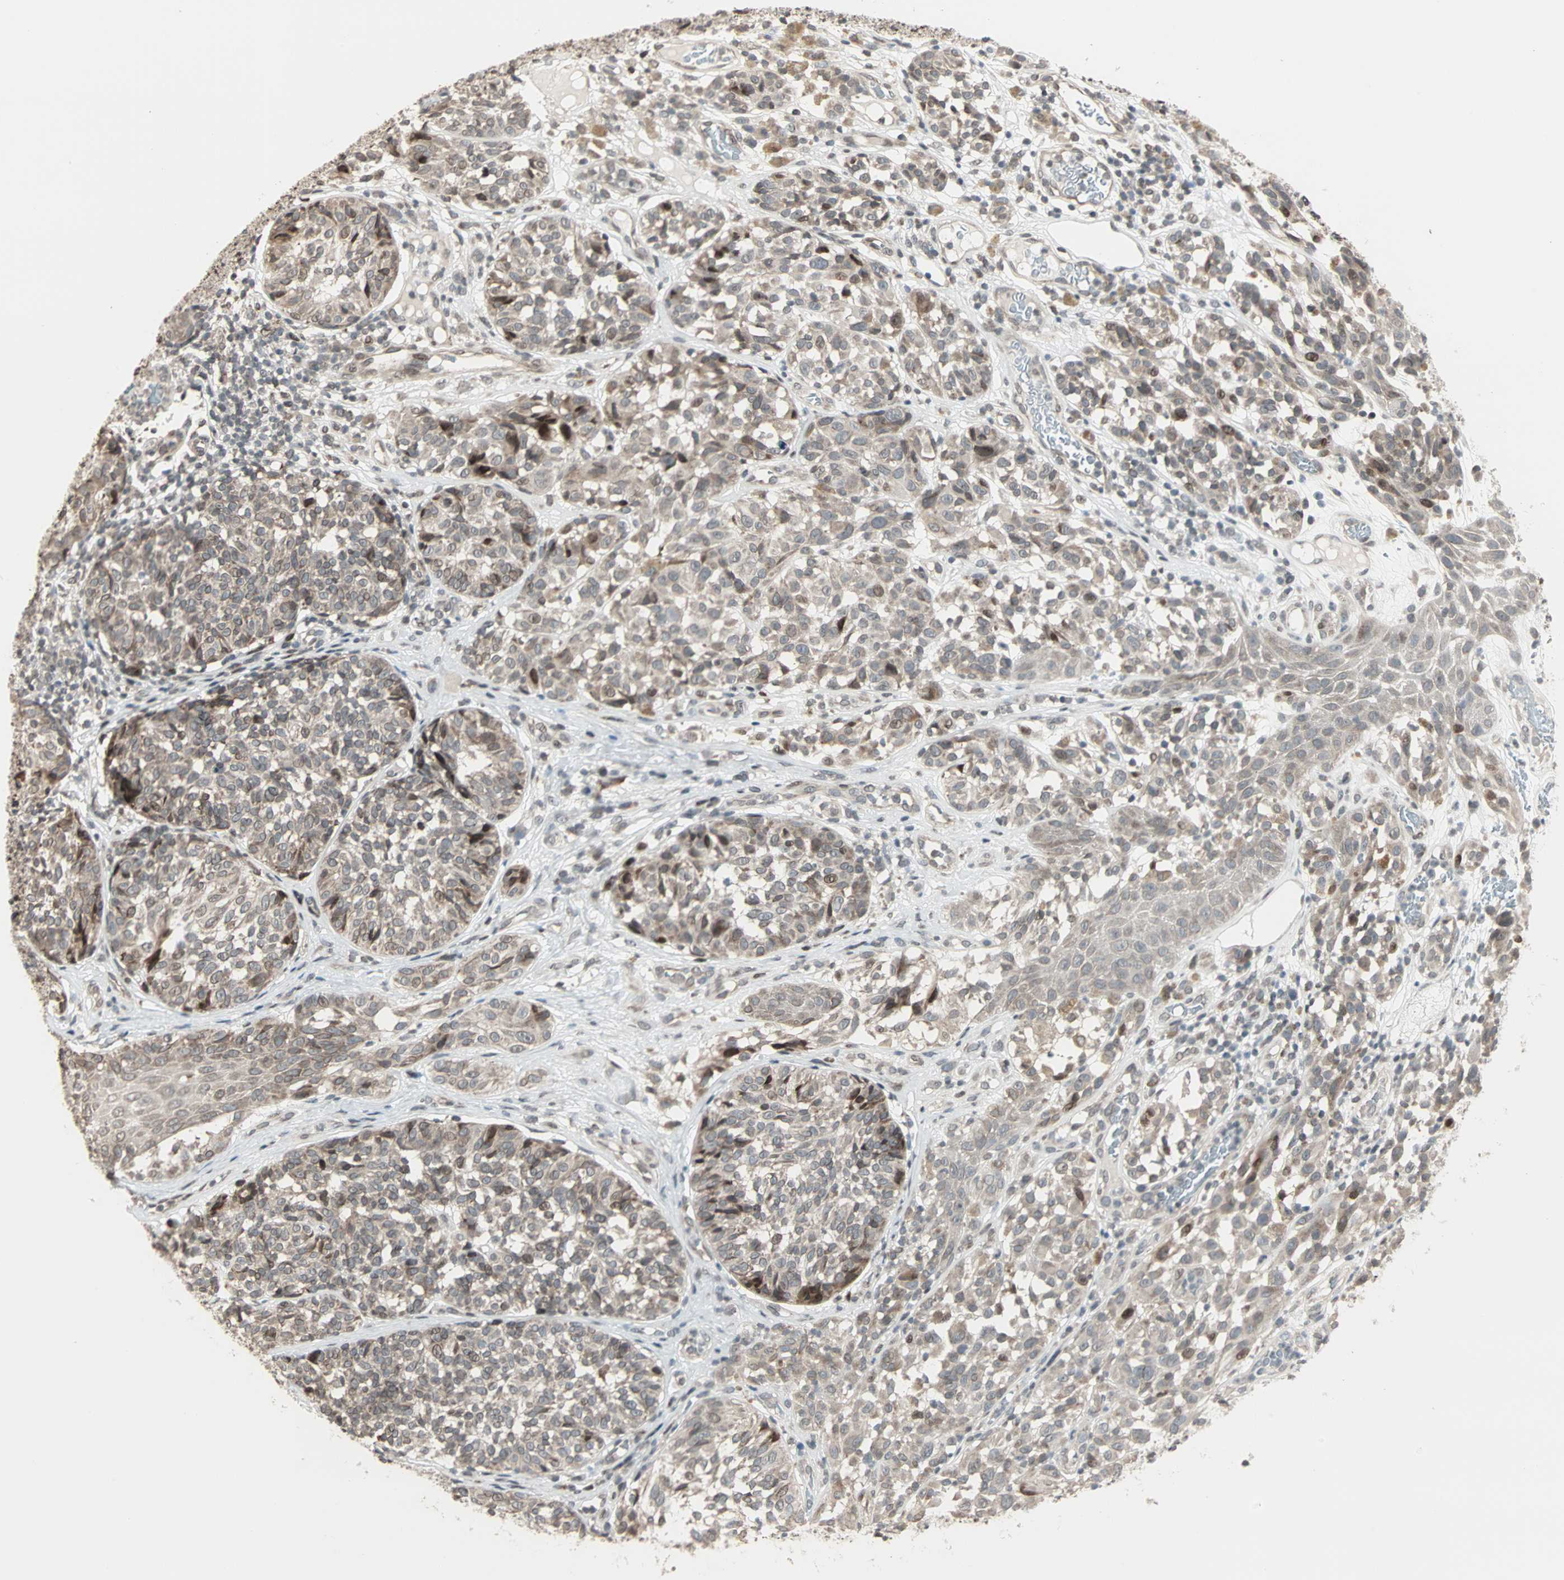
{"staining": {"intensity": "weak", "quantity": "25%-75%", "location": "cytoplasmic/membranous,nuclear"}, "tissue": "melanoma", "cell_type": "Tumor cells", "image_type": "cancer", "snomed": [{"axis": "morphology", "description": "Malignant melanoma, NOS"}, {"axis": "topography", "description": "Skin"}], "caption": "IHC photomicrograph of melanoma stained for a protein (brown), which demonstrates low levels of weak cytoplasmic/membranous and nuclear positivity in about 25%-75% of tumor cells.", "gene": "CBLC", "patient": {"sex": "female", "age": 46}}